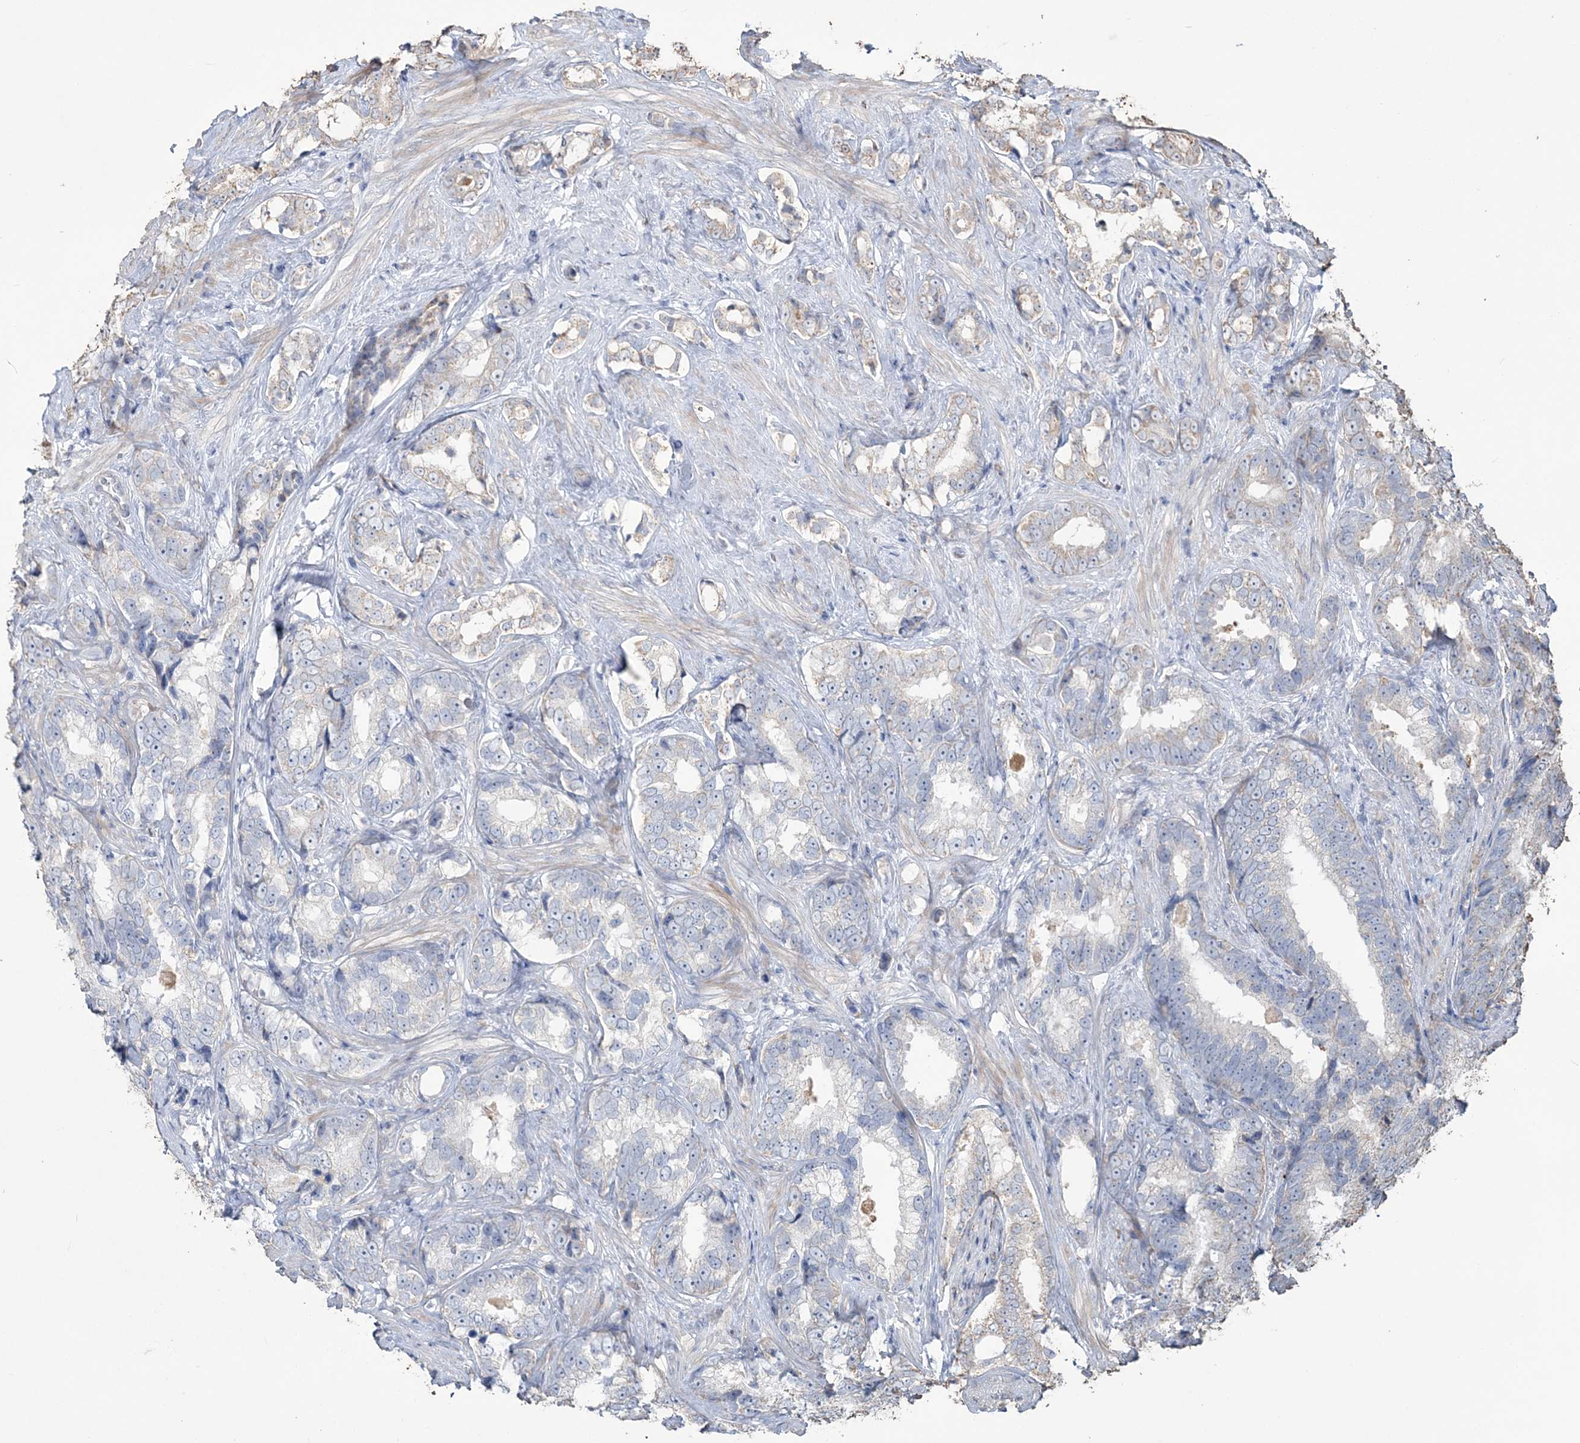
{"staining": {"intensity": "negative", "quantity": "none", "location": "none"}, "tissue": "prostate cancer", "cell_type": "Tumor cells", "image_type": "cancer", "snomed": [{"axis": "morphology", "description": "Adenocarcinoma, High grade"}, {"axis": "topography", "description": "Prostate"}], "caption": "The histopathology image exhibits no staining of tumor cells in high-grade adenocarcinoma (prostate). (Stains: DAB (3,3'-diaminobenzidine) immunohistochemistry with hematoxylin counter stain, Microscopy: brightfield microscopy at high magnification).", "gene": "SFMBT2", "patient": {"sex": "male", "age": 66}}